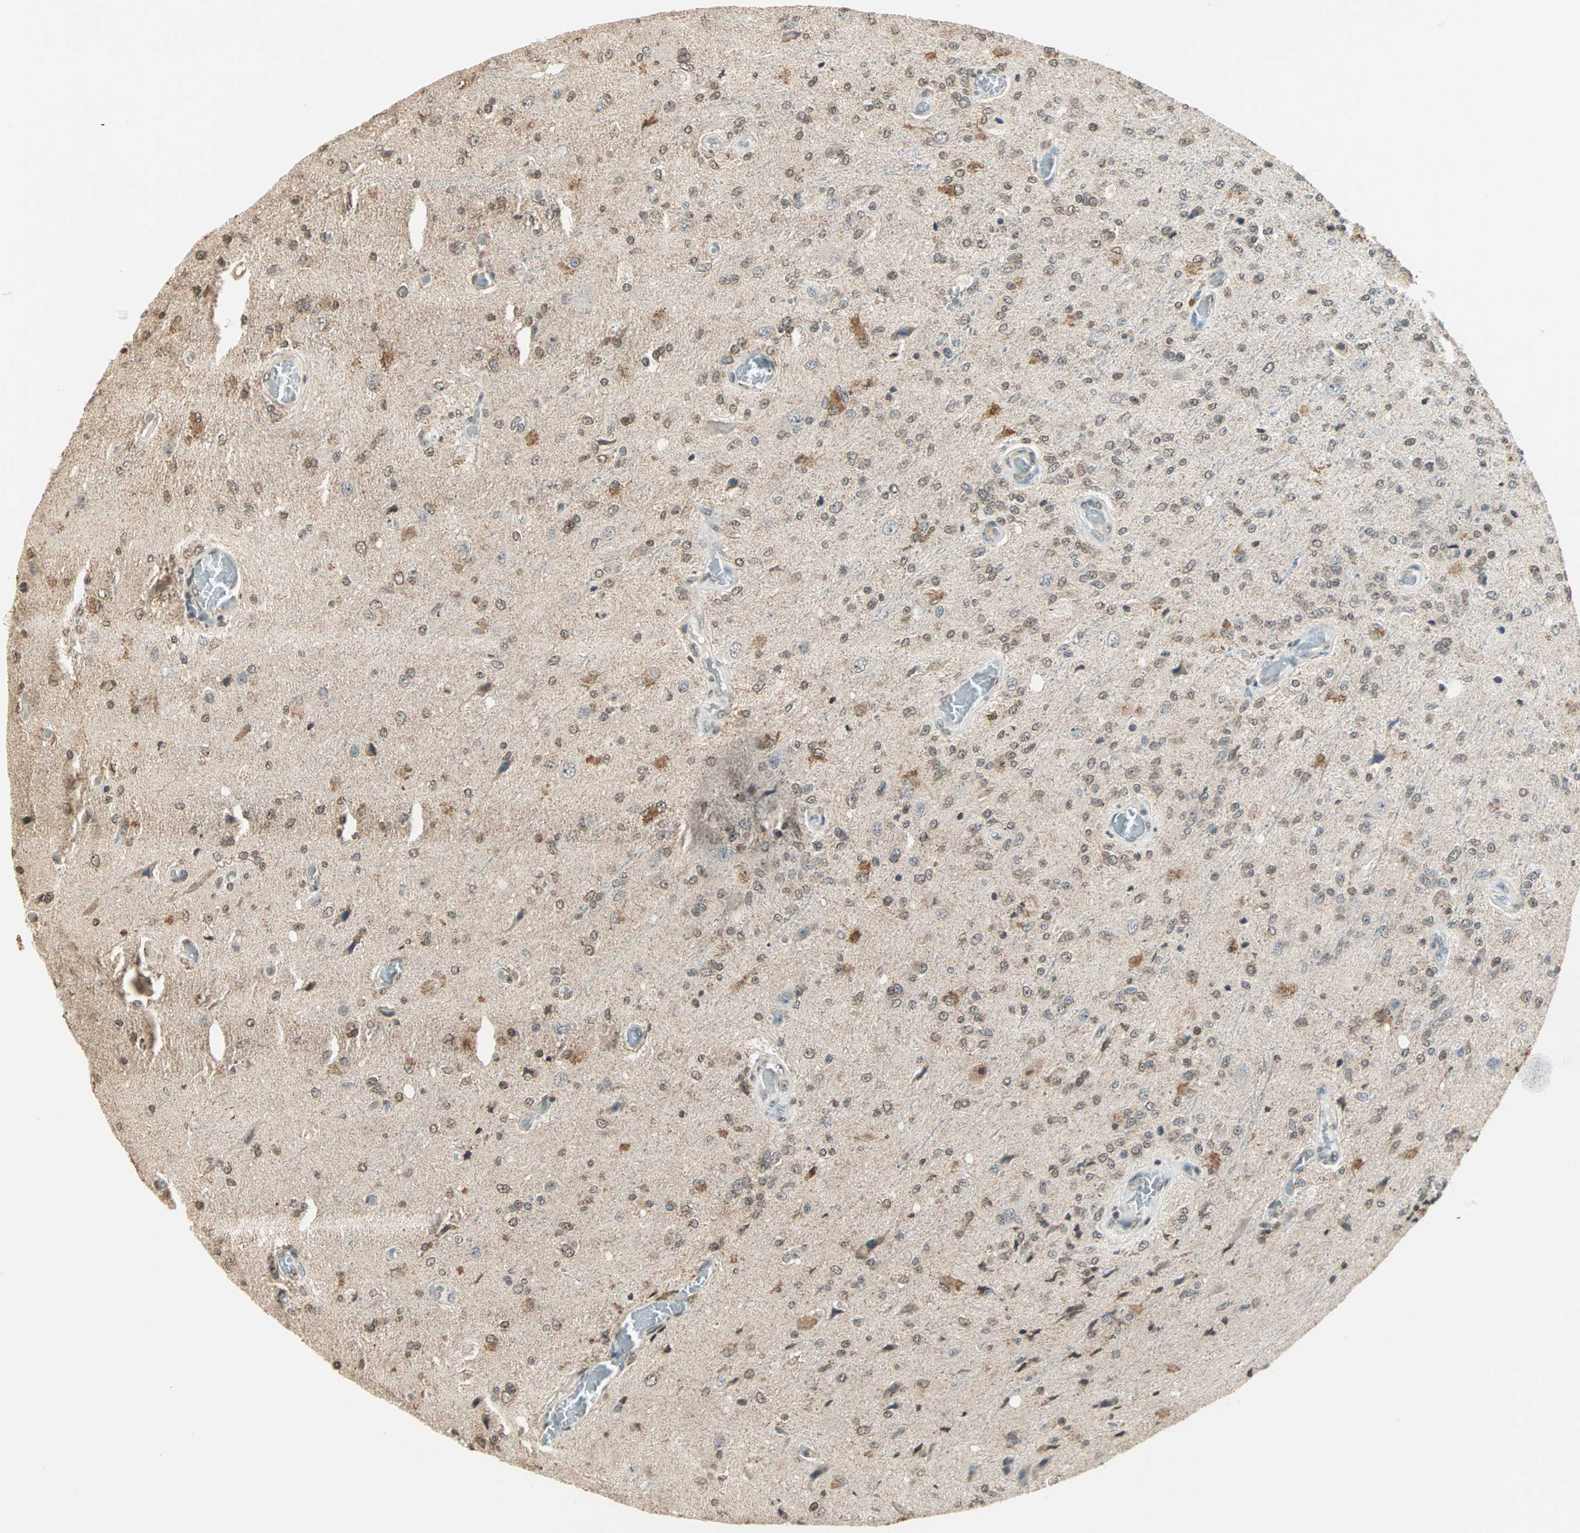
{"staining": {"intensity": "weak", "quantity": "25%-75%", "location": "cytoplasmic/membranous,nuclear"}, "tissue": "glioma", "cell_type": "Tumor cells", "image_type": "cancer", "snomed": [{"axis": "morphology", "description": "Normal tissue, NOS"}, {"axis": "morphology", "description": "Glioma, malignant, High grade"}, {"axis": "topography", "description": "Cerebral cortex"}], "caption": "Immunohistochemical staining of human malignant glioma (high-grade) reveals low levels of weak cytoplasmic/membranous and nuclear expression in approximately 25%-75% of tumor cells.", "gene": "PRELID1", "patient": {"sex": "male", "age": 77}}